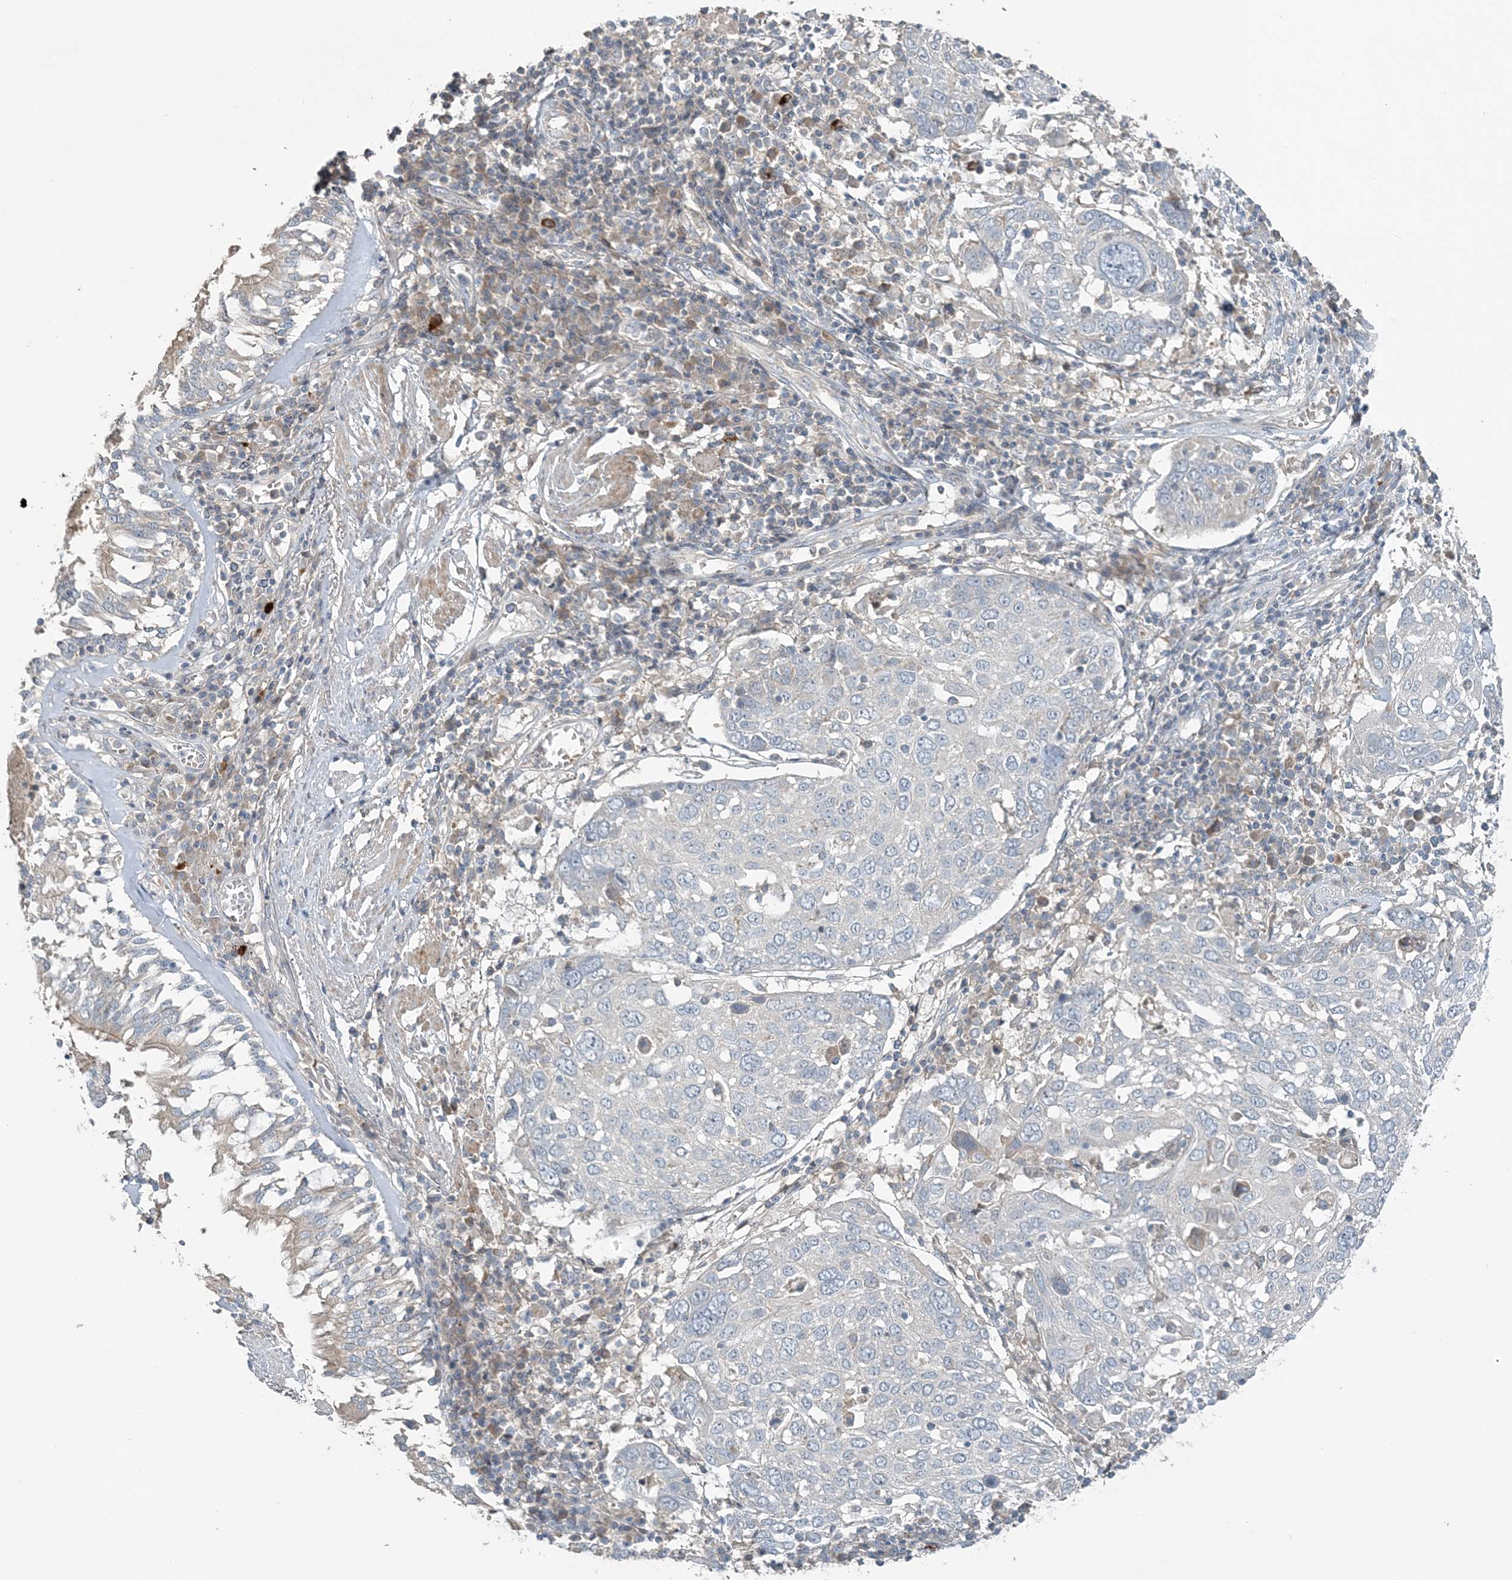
{"staining": {"intensity": "negative", "quantity": "none", "location": "none"}, "tissue": "lung cancer", "cell_type": "Tumor cells", "image_type": "cancer", "snomed": [{"axis": "morphology", "description": "Squamous cell carcinoma, NOS"}, {"axis": "topography", "description": "Lung"}], "caption": "Immunohistochemistry micrograph of human squamous cell carcinoma (lung) stained for a protein (brown), which reveals no staining in tumor cells.", "gene": "SLC4A10", "patient": {"sex": "male", "age": 65}}